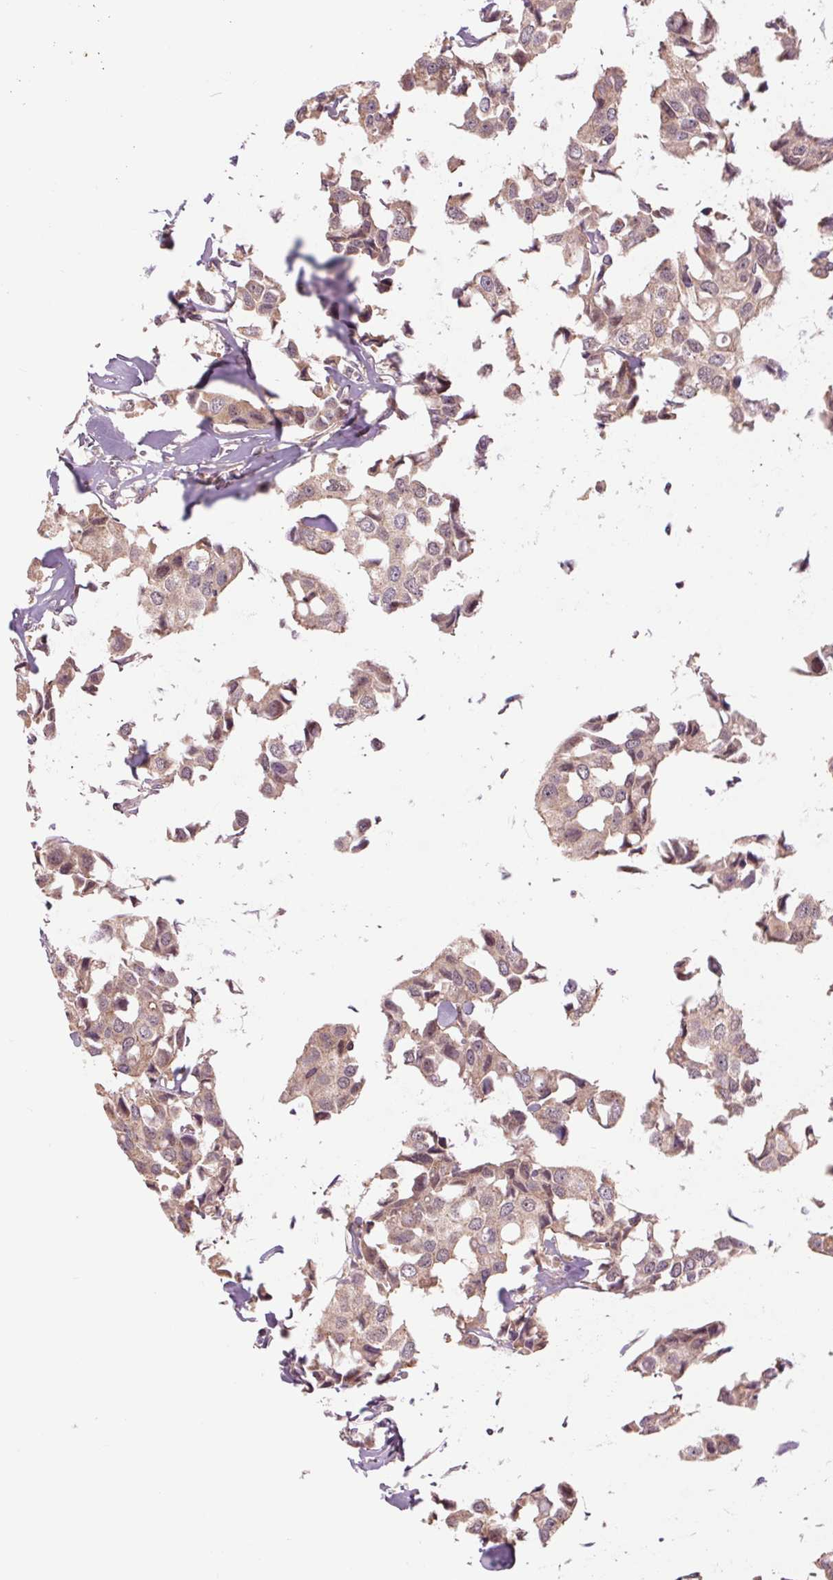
{"staining": {"intensity": "weak", "quantity": "<25%", "location": "cytoplasmic/membranous"}, "tissue": "breast cancer", "cell_type": "Tumor cells", "image_type": "cancer", "snomed": [{"axis": "morphology", "description": "Duct carcinoma"}, {"axis": "topography", "description": "Breast"}], "caption": "The IHC image has no significant staining in tumor cells of breast intraductal carcinoma tissue. (DAB (3,3'-diaminobenzidine) immunohistochemistry visualized using brightfield microscopy, high magnification).", "gene": "SH3RF2", "patient": {"sex": "female", "age": 80}}